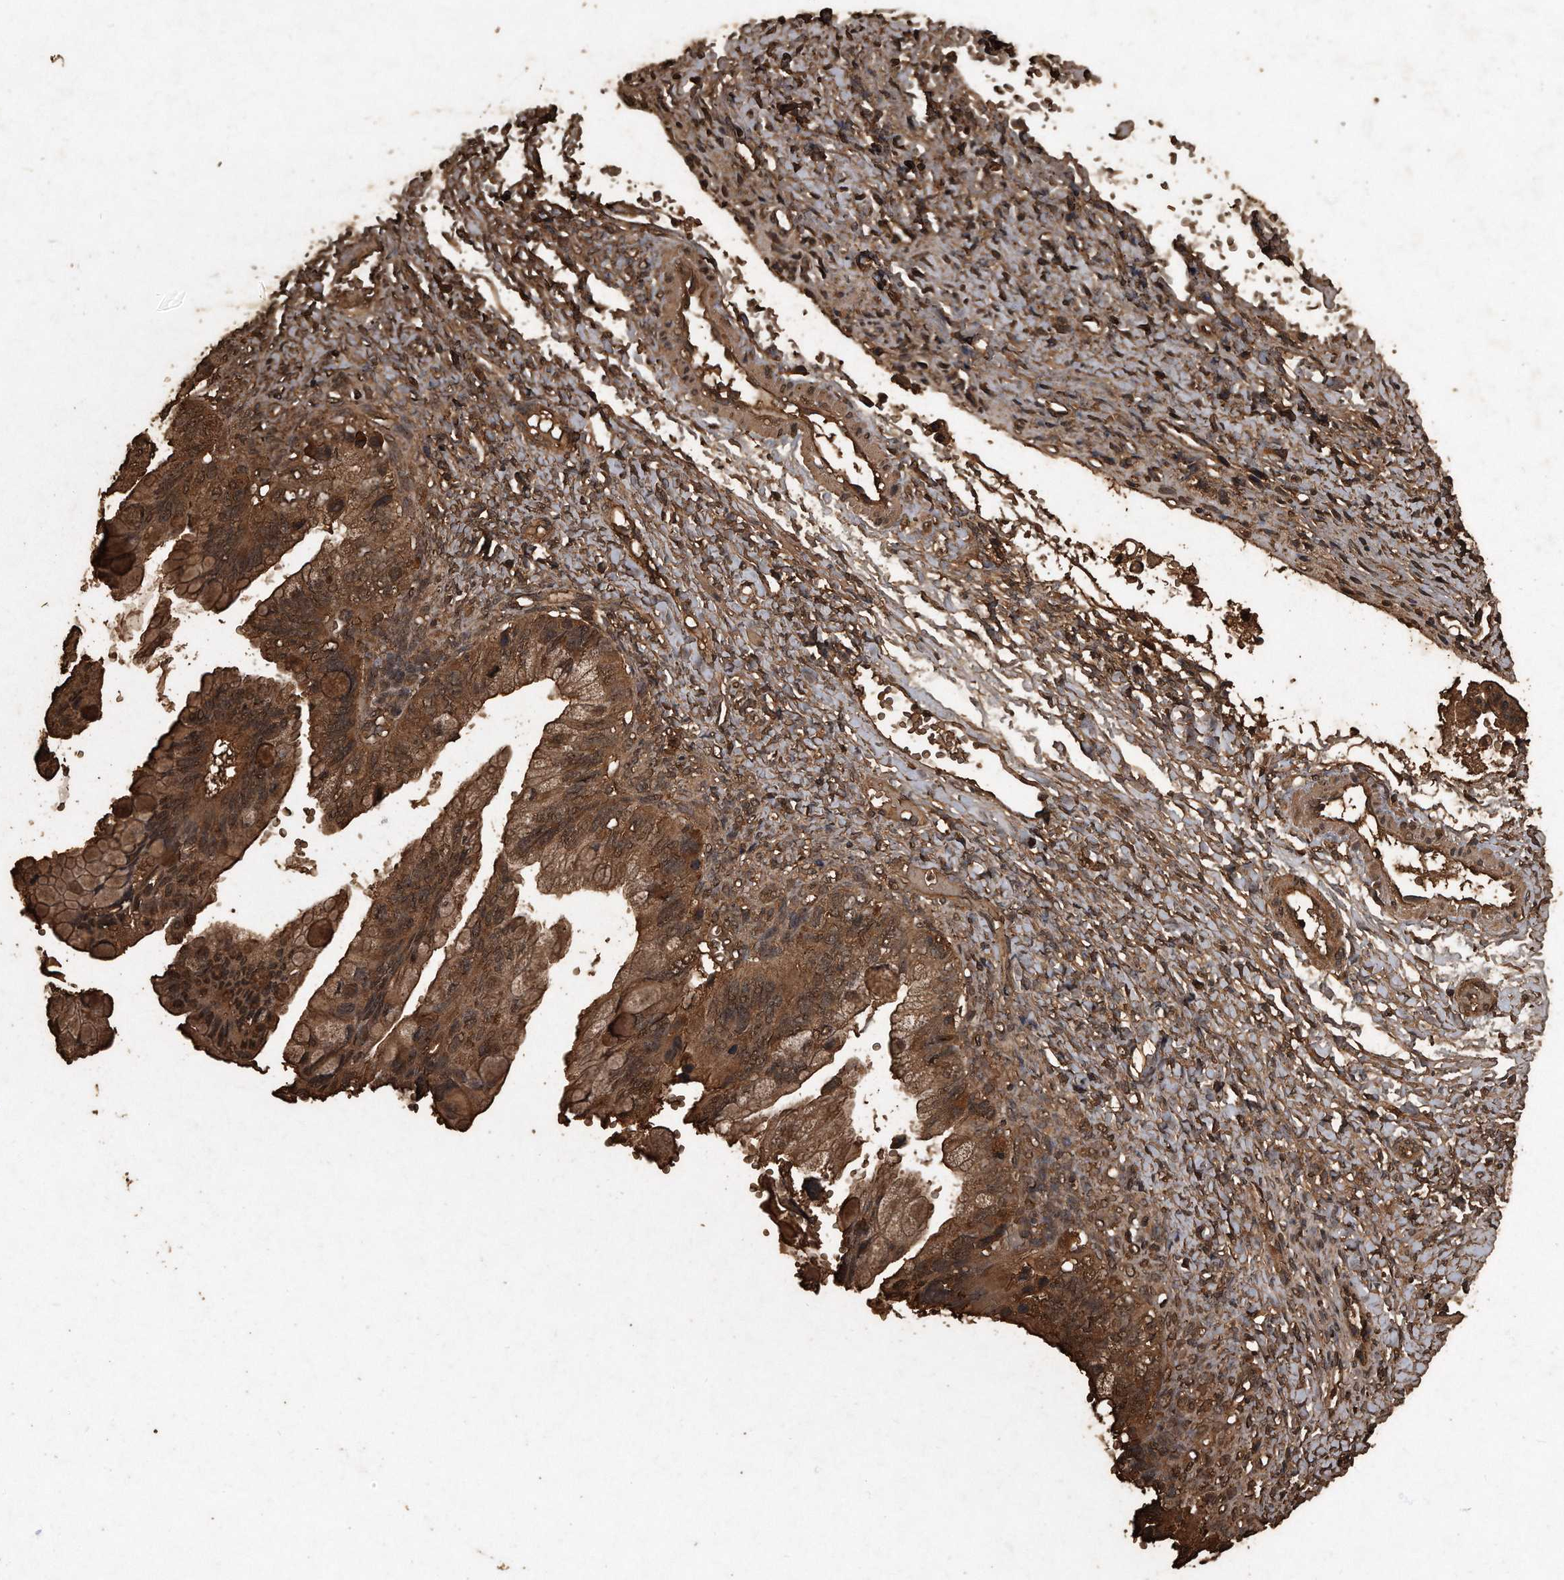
{"staining": {"intensity": "moderate", "quantity": ">75%", "location": "cytoplasmic/membranous"}, "tissue": "ovarian cancer", "cell_type": "Tumor cells", "image_type": "cancer", "snomed": [{"axis": "morphology", "description": "Cystadenocarcinoma, mucinous, NOS"}, {"axis": "topography", "description": "Ovary"}], "caption": "Immunohistochemistry of ovarian mucinous cystadenocarcinoma demonstrates medium levels of moderate cytoplasmic/membranous expression in about >75% of tumor cells.", "gene": "CFLAR", "patient": {"sex": "female", "age": 36}}